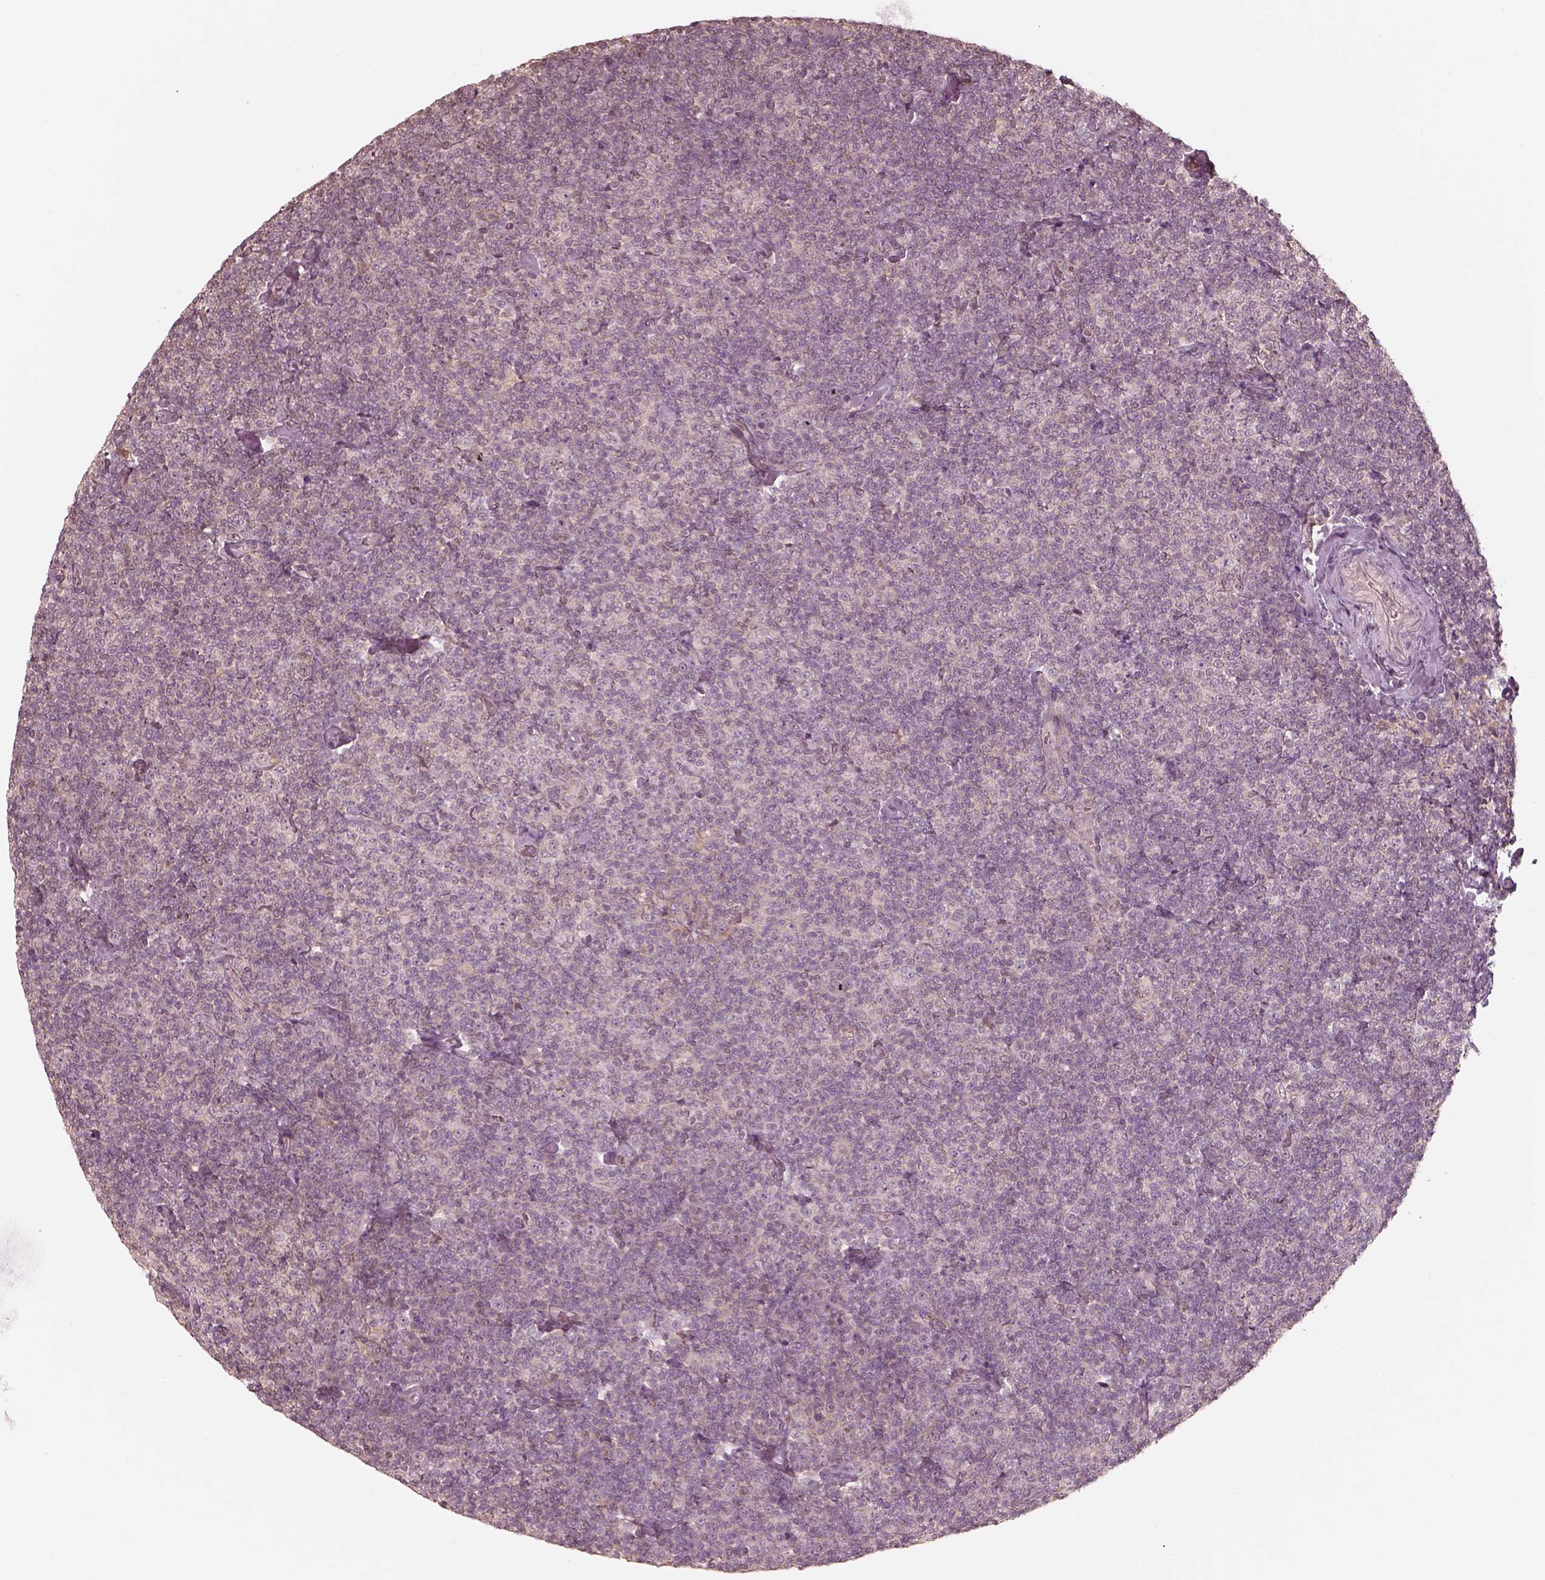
{"staining": {"intensity": "negative", "quantity": "none", "location": "none"}, "tissue": "lymphoma", "cell_type": "Tumor cells", "image_type": "cancer", "snomed": [{"axis": "morphology", "description": "Malignant lymphoma, non-Hodgkin's type, Low grade"}, {"axis": "topography", "description": "Lymph node"}], "caption": "DAB immunohistochemical staining of human lymphoma demonstrates no significant expression in tumor cells.", "gene": "KIF5C", "patient": {"sex": "male", "age": 81}}